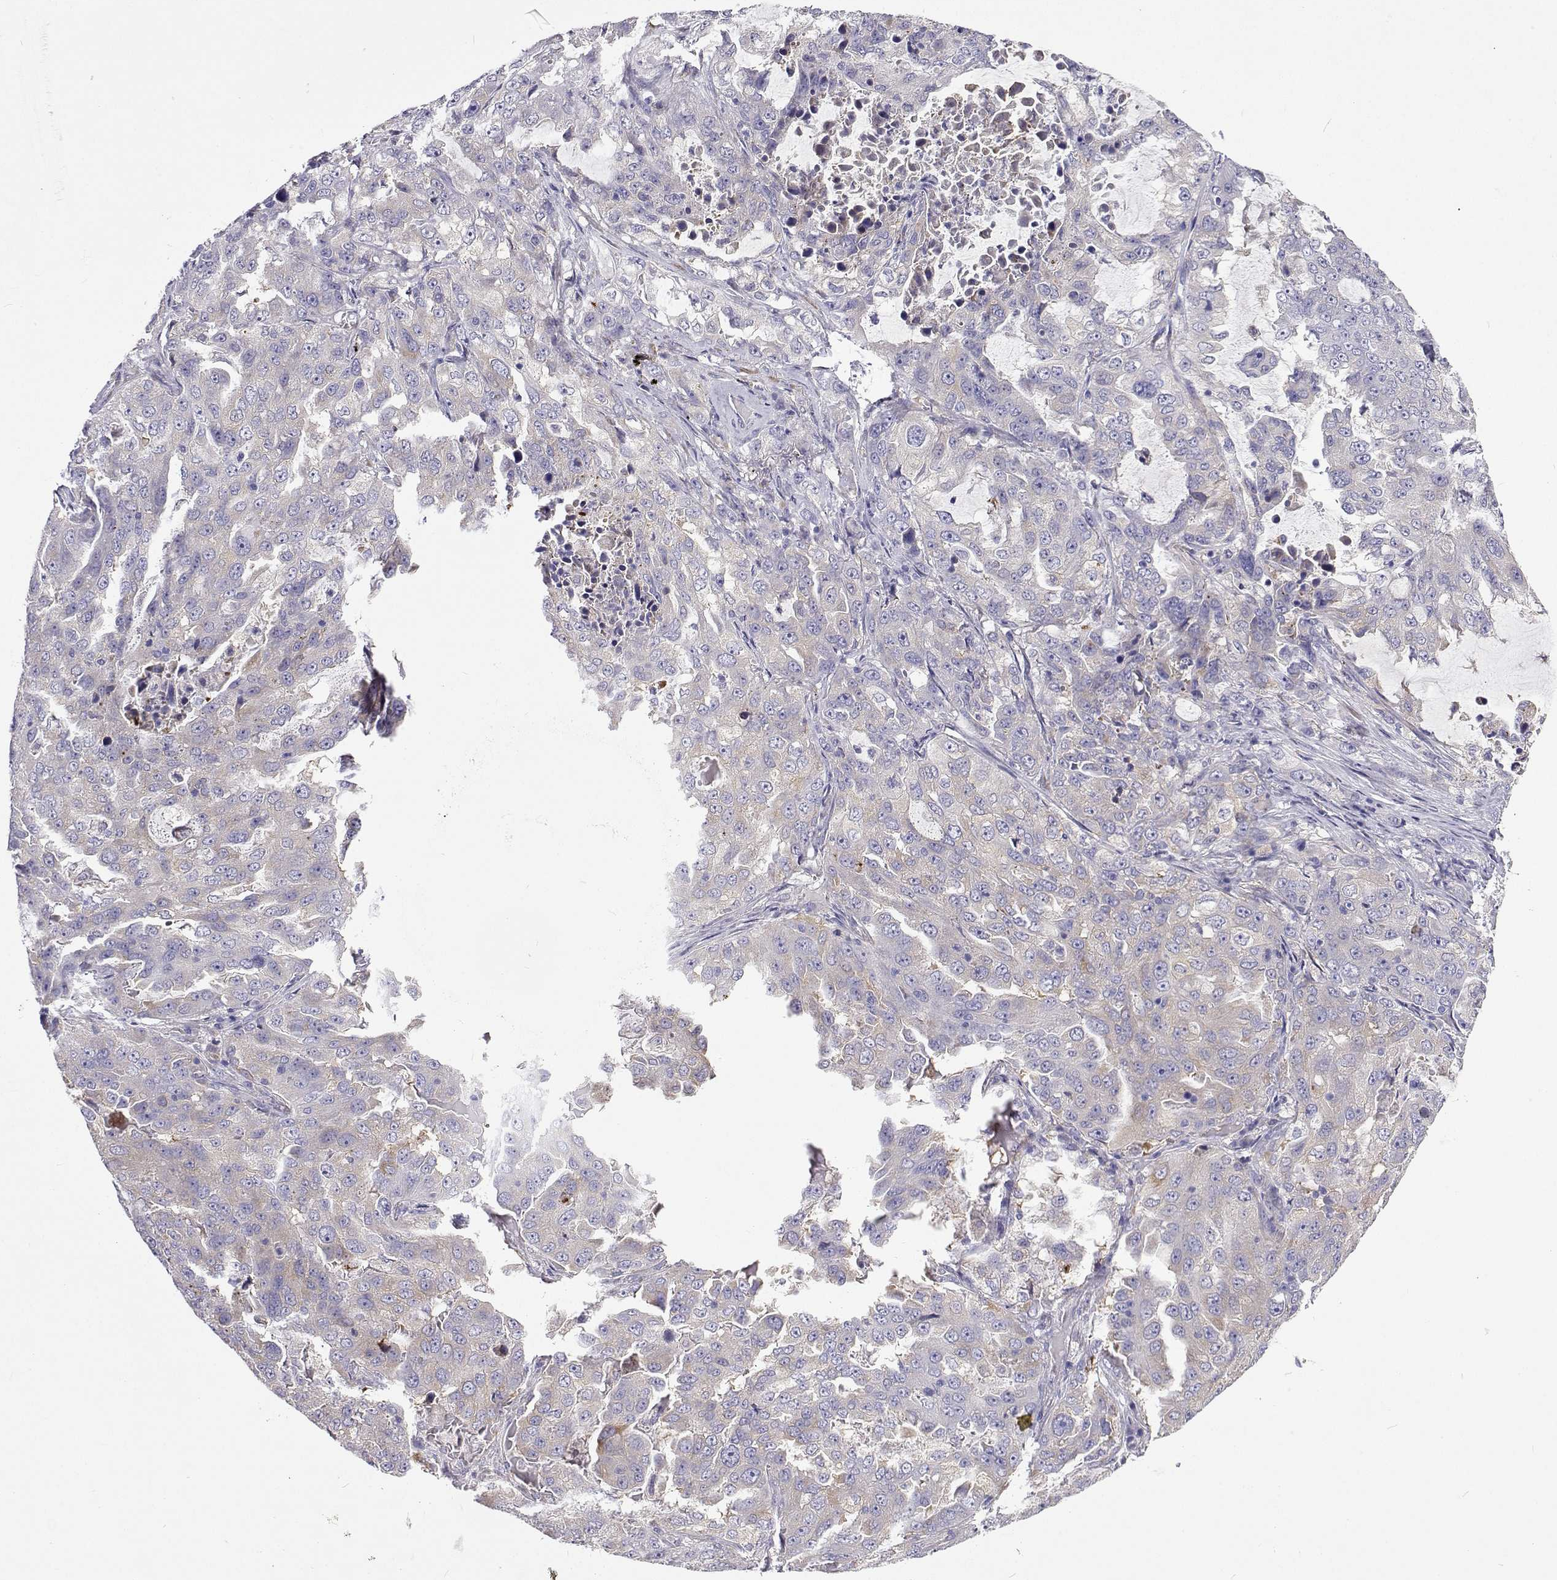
{"staining": {"intensity": "weak", "quantity": "<25%", "location": "cytoplasmic/membranous"}, "tissue": "lung cancer", "cell_type": "Tumor cells", "image_type": "cancer", "snomed": [{"axis": "morphology", "description": "Adenocarcinoma, NOS"}, {"axis": "topography", "description": "Lung"}], "caption": "Protein analysis of lung cancer (adenocarcinoma) reveals no significant positivity in tumor cells.", "gene": "LHFPL7", "patient": {"sex": "female", "age": 61}}